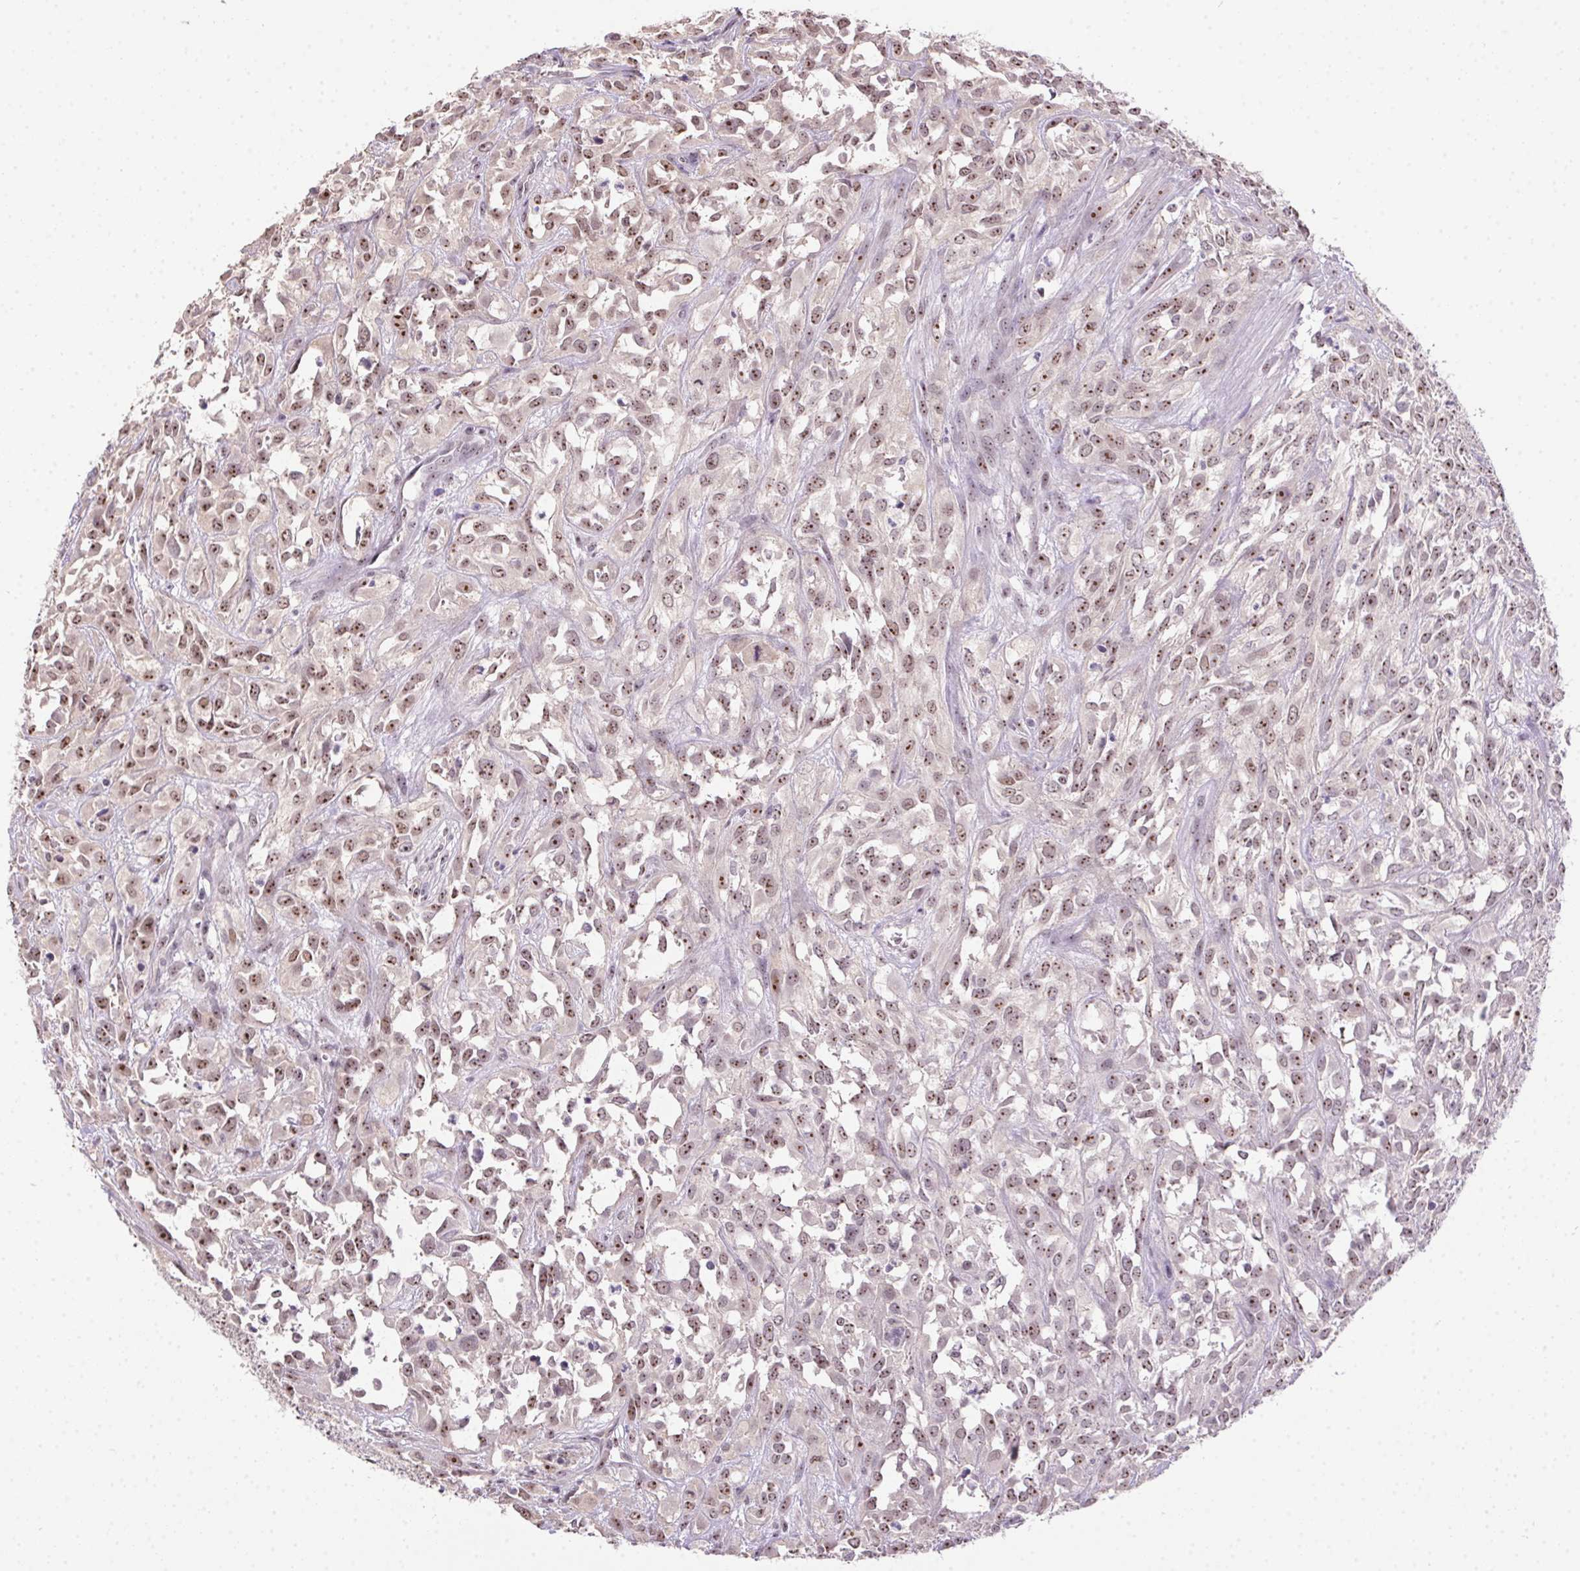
{"staining": {"intensity": "weak", "quantity": ">75%", "location": "nuclear"}, "tissue": "urothelial cancer", "cell_type": "Tumor cells", "image_type": "cancer", "snomed": [{"axis": "morphology", "description": "Urothelial carcinoma, High grade"}, {"axis": "topography", "description": "Urinary bladder"}], "caption": "Weak nuclear positivity is identified in approximately >75% of tumor cells in urothelial carcinoma (high-grade).", "gene": "BATF2", "patient": {"sex": "male", "age": 67}}